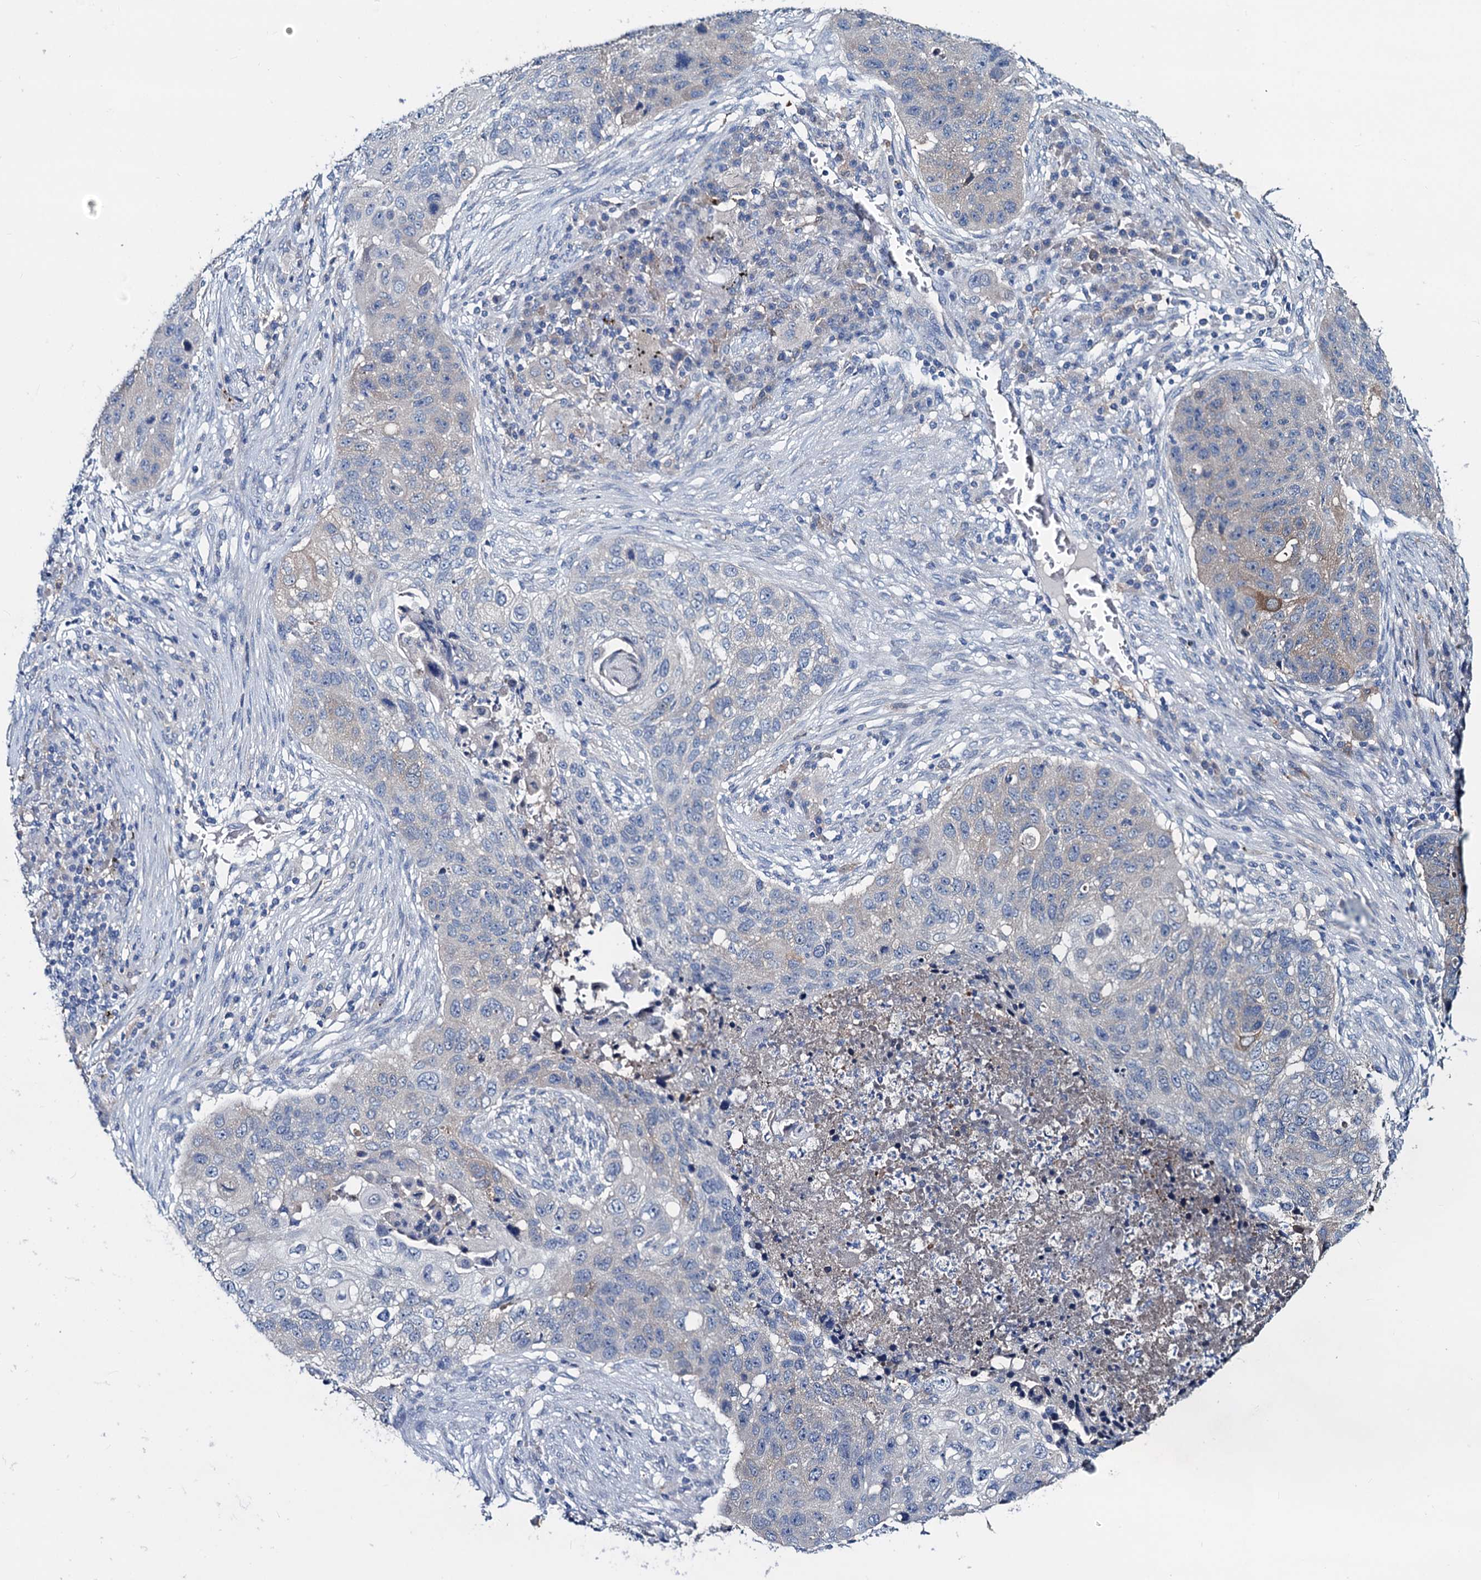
{"staining": {"intensity": "negative", "quantity": "none", "location": "none"}, "tissue": "lung cancer", "cell_type": "Tumor cells", "image_type": "cancer", "snomed": [{"axis": "morphology", "description": "Squamous cell carcinoma, NOS"}, {"axis": "topography", "description": "Lung"}], "caption": "Immunohistochemical staining of human lung squamous cell carcinoma demonstrates no significant positivity in tumor cells.", "gene": "RTKN2", "patient": {"sex": "female", "age": 63}}